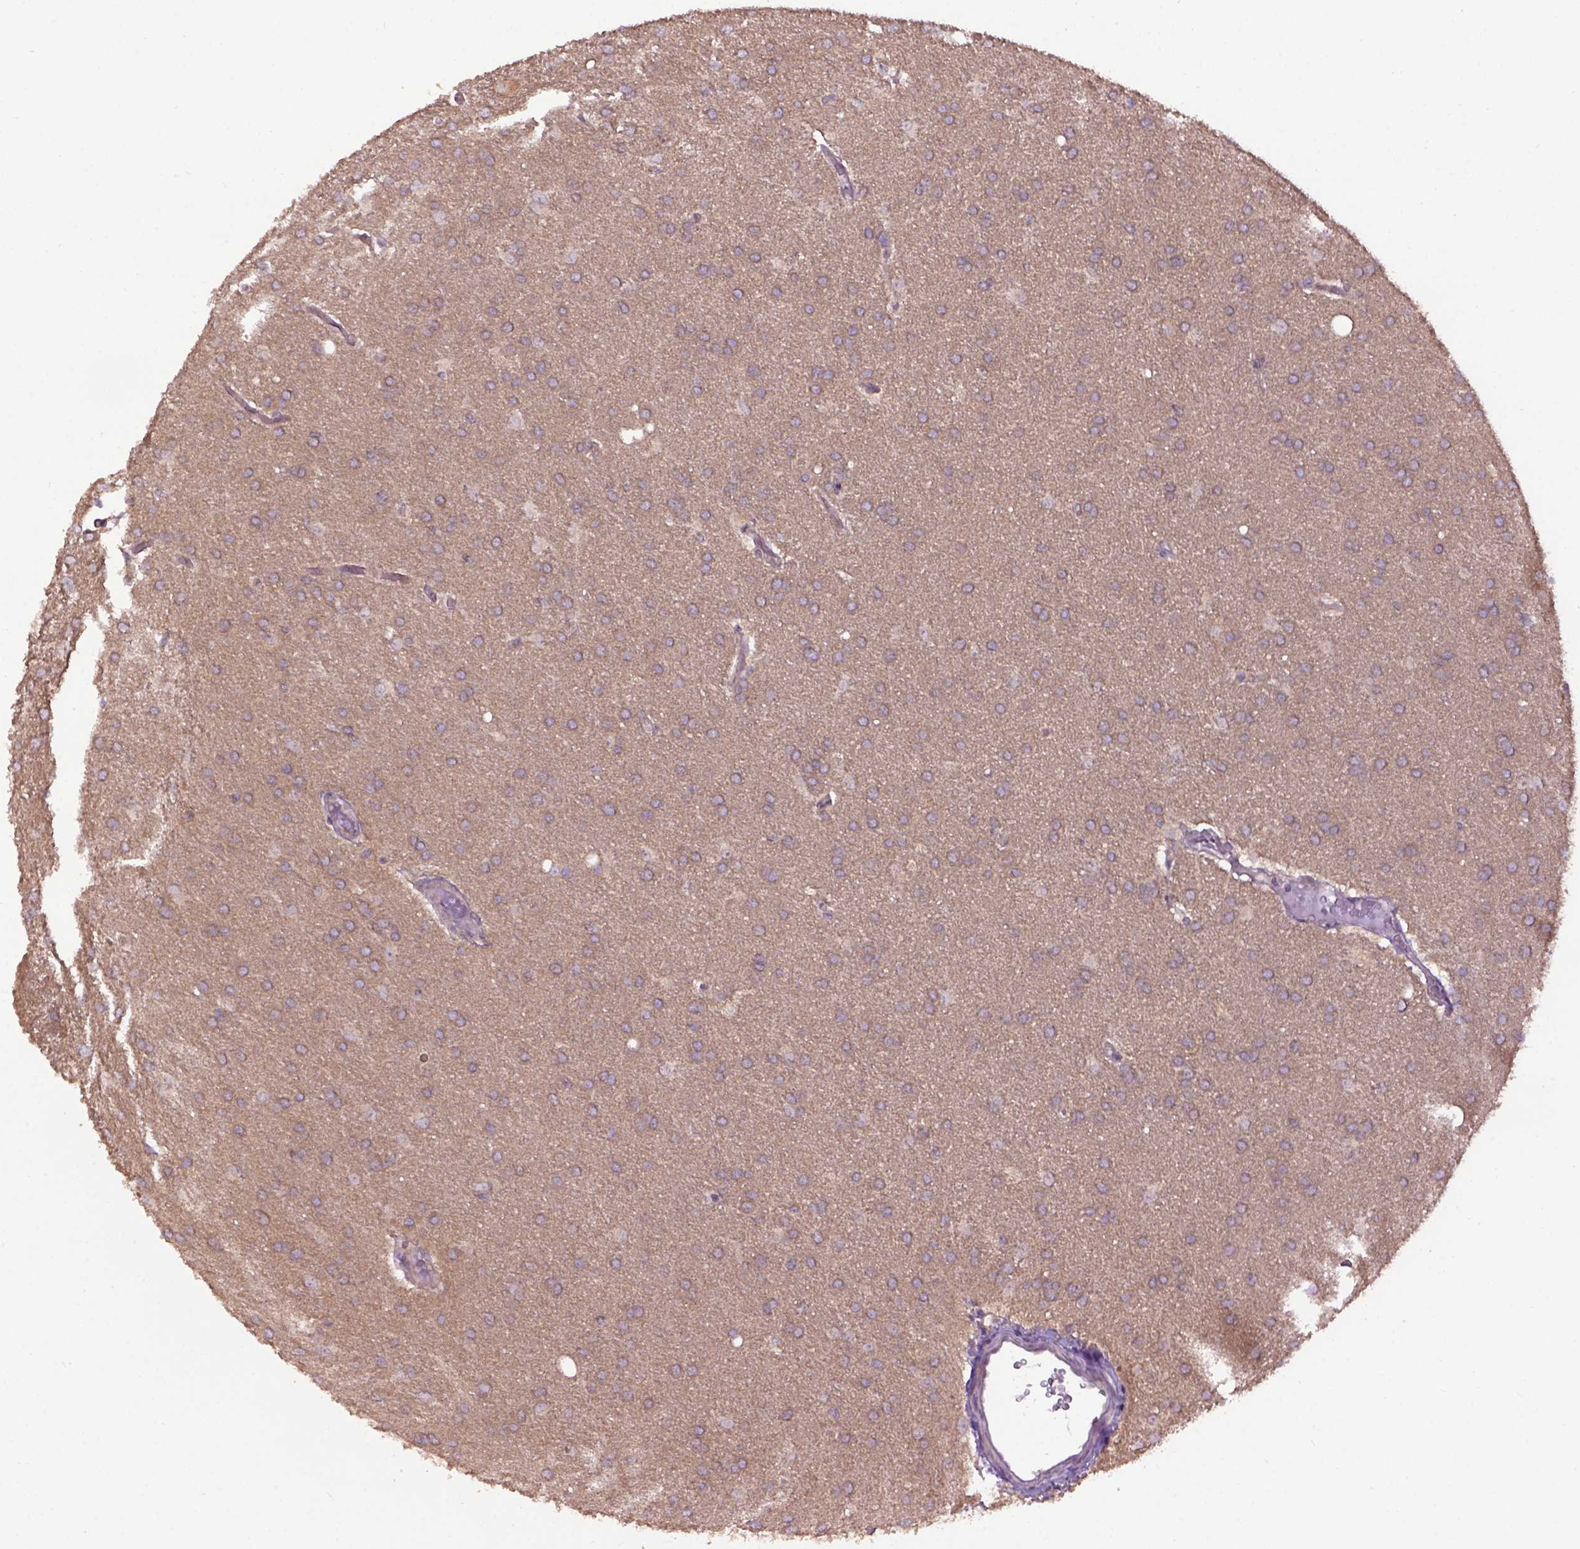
{"staining": {"intensity": "moderate", "quantity": ">75%", "location": "cytoplasmic/membranous"}, "tissue": "glioma", "cell_type": "Tumor cells", "image_type": "cancer", "snomed": [{"axis": "morphology", "description": "Glioma, malignant, Low grade"}, {"axis": "topography", "description": "Brain"}], "caption": "DAB immunohistochemical staining of glioma reveals moderate cytoplasmic/membranous protein expression in approximately >75% of tumor cells.", "gene": "WDR48", "patient": {"sex": "female", "age": 32}}